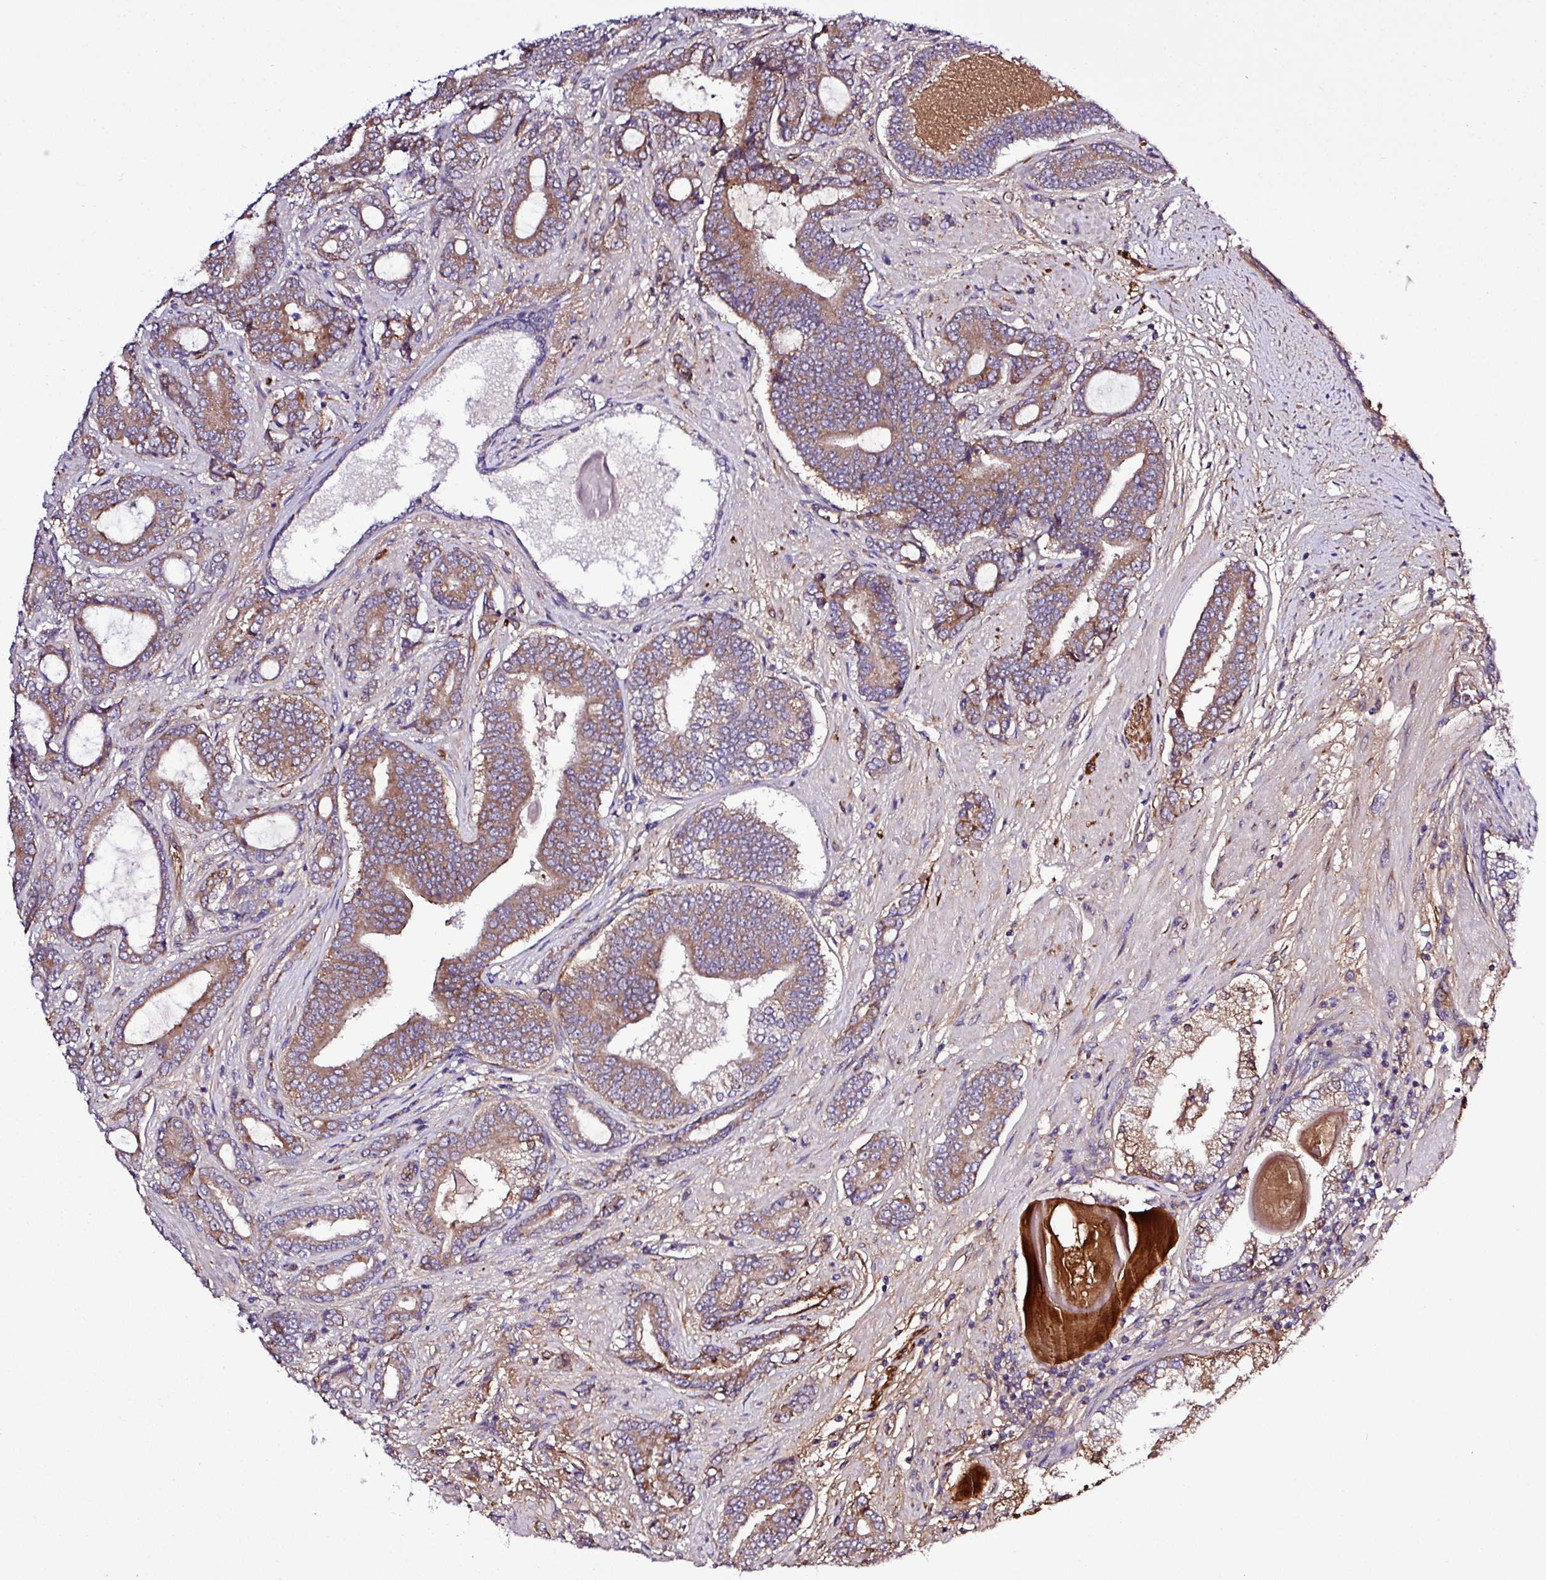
{"staining": {"intensity": "moderate", "quantity": ">75%", "location": "cytoplasmic/membranous"}, "tissue": "prostate cancer", "cell_type": "Tumor cells", "image_type": "cancer", "snomed": [{"axis": "morphology", "description": "Adenocarcinoma, Low grade"}, {"axis": "topography", "description": "Prostate and seminal vesicle, NOS"}], "caption": "Adenocarcinoma (low-grade) (prostate) stained with DAB immunohistochemistry (IHC) displays medium levels of moderate cytoplasmic/membranous positivity in about >75% of tumor cells.", "gene": "CWH43", "patient": {"sex": "male", "age": 61}}